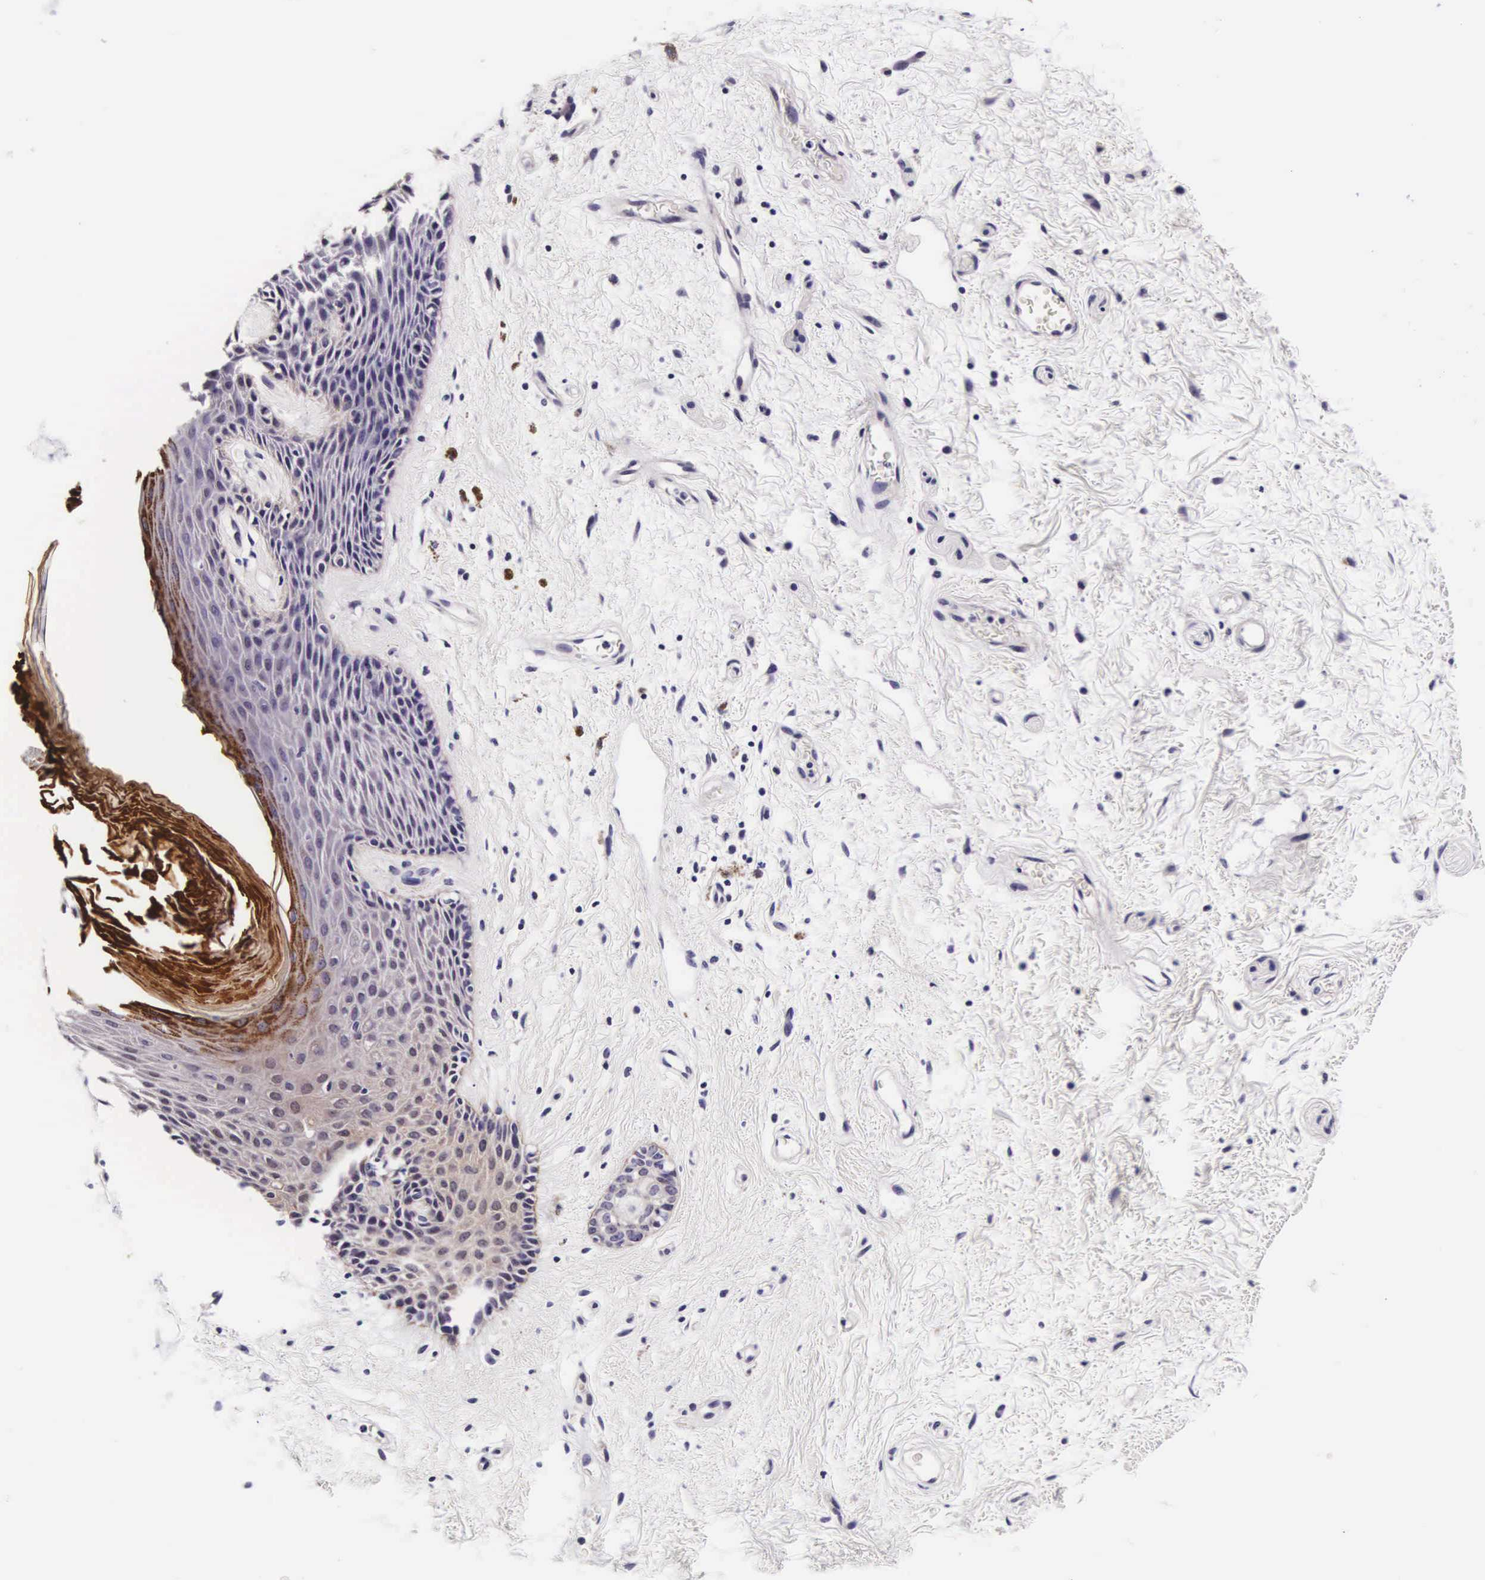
{"staining": {"intensity": "moderate", "quantity": ">75%", "location": "cytoplasmic/membranous"}, "tissue": "skin", "cell_type": "Epidermal cells", "image_type": "normal", "snomed": [{"axis": "morphology", "description": "Normal tissue, NOS"}, {"axis": "topography", "description": "Anal"}, {"axis": "topography", "description": "Peripheral nerve tissue"}], "caption": "Immunohistochemistry (IHC) micrograph of benign skin: human skin stained using immunohistochemistry (IHC) displays medium levels of moderate protein expression localized specifically in the cytoplasmic/membranous of epidermal cells, appearing as a cytoplasmic/membranous brown color.", "gene": "PHETA2", "patient": {"sex": "female", "age": 46}}